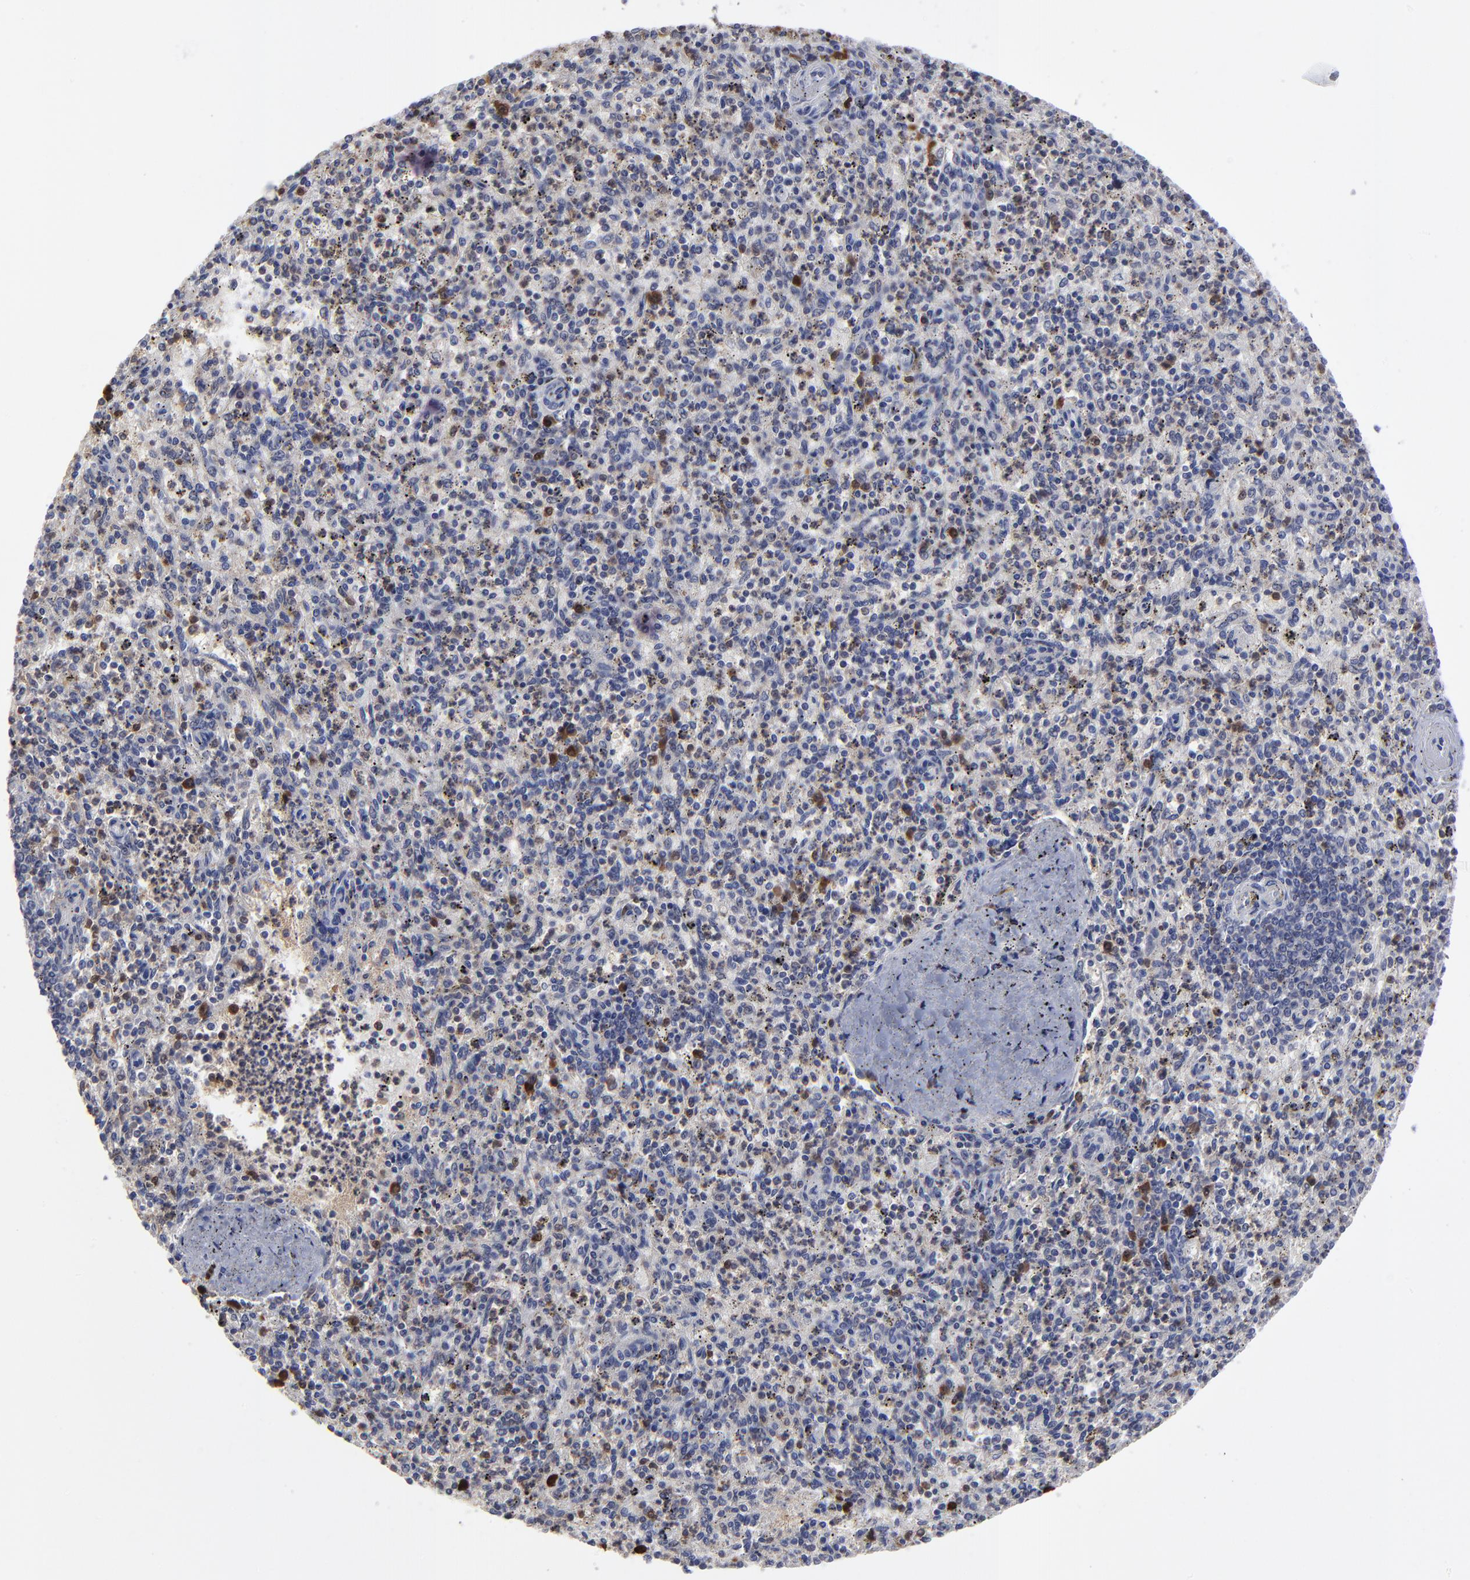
{"staining": {"intensity": "moderate", "quantity": "25%-75%", "location": "cytoplasmic/membranous"}, "tissue": "spleen", "cell_type": "Cells in red pulp", "image_type": "normal", "snomed": [{"axis": "morphology", "description": "Normal tissue, NOS"}, {"axis": "topography", "description": "Spleen"}], "caption": "IHC micrograph of normal spleen stained for a protein (brown), which reveals medium levels of moderate cytoplasmic/membranous staining in approximately 25%-75% of cells in red pulp.", "gene": "CASP3", "patient": {"sex": "male", "age": 72}}